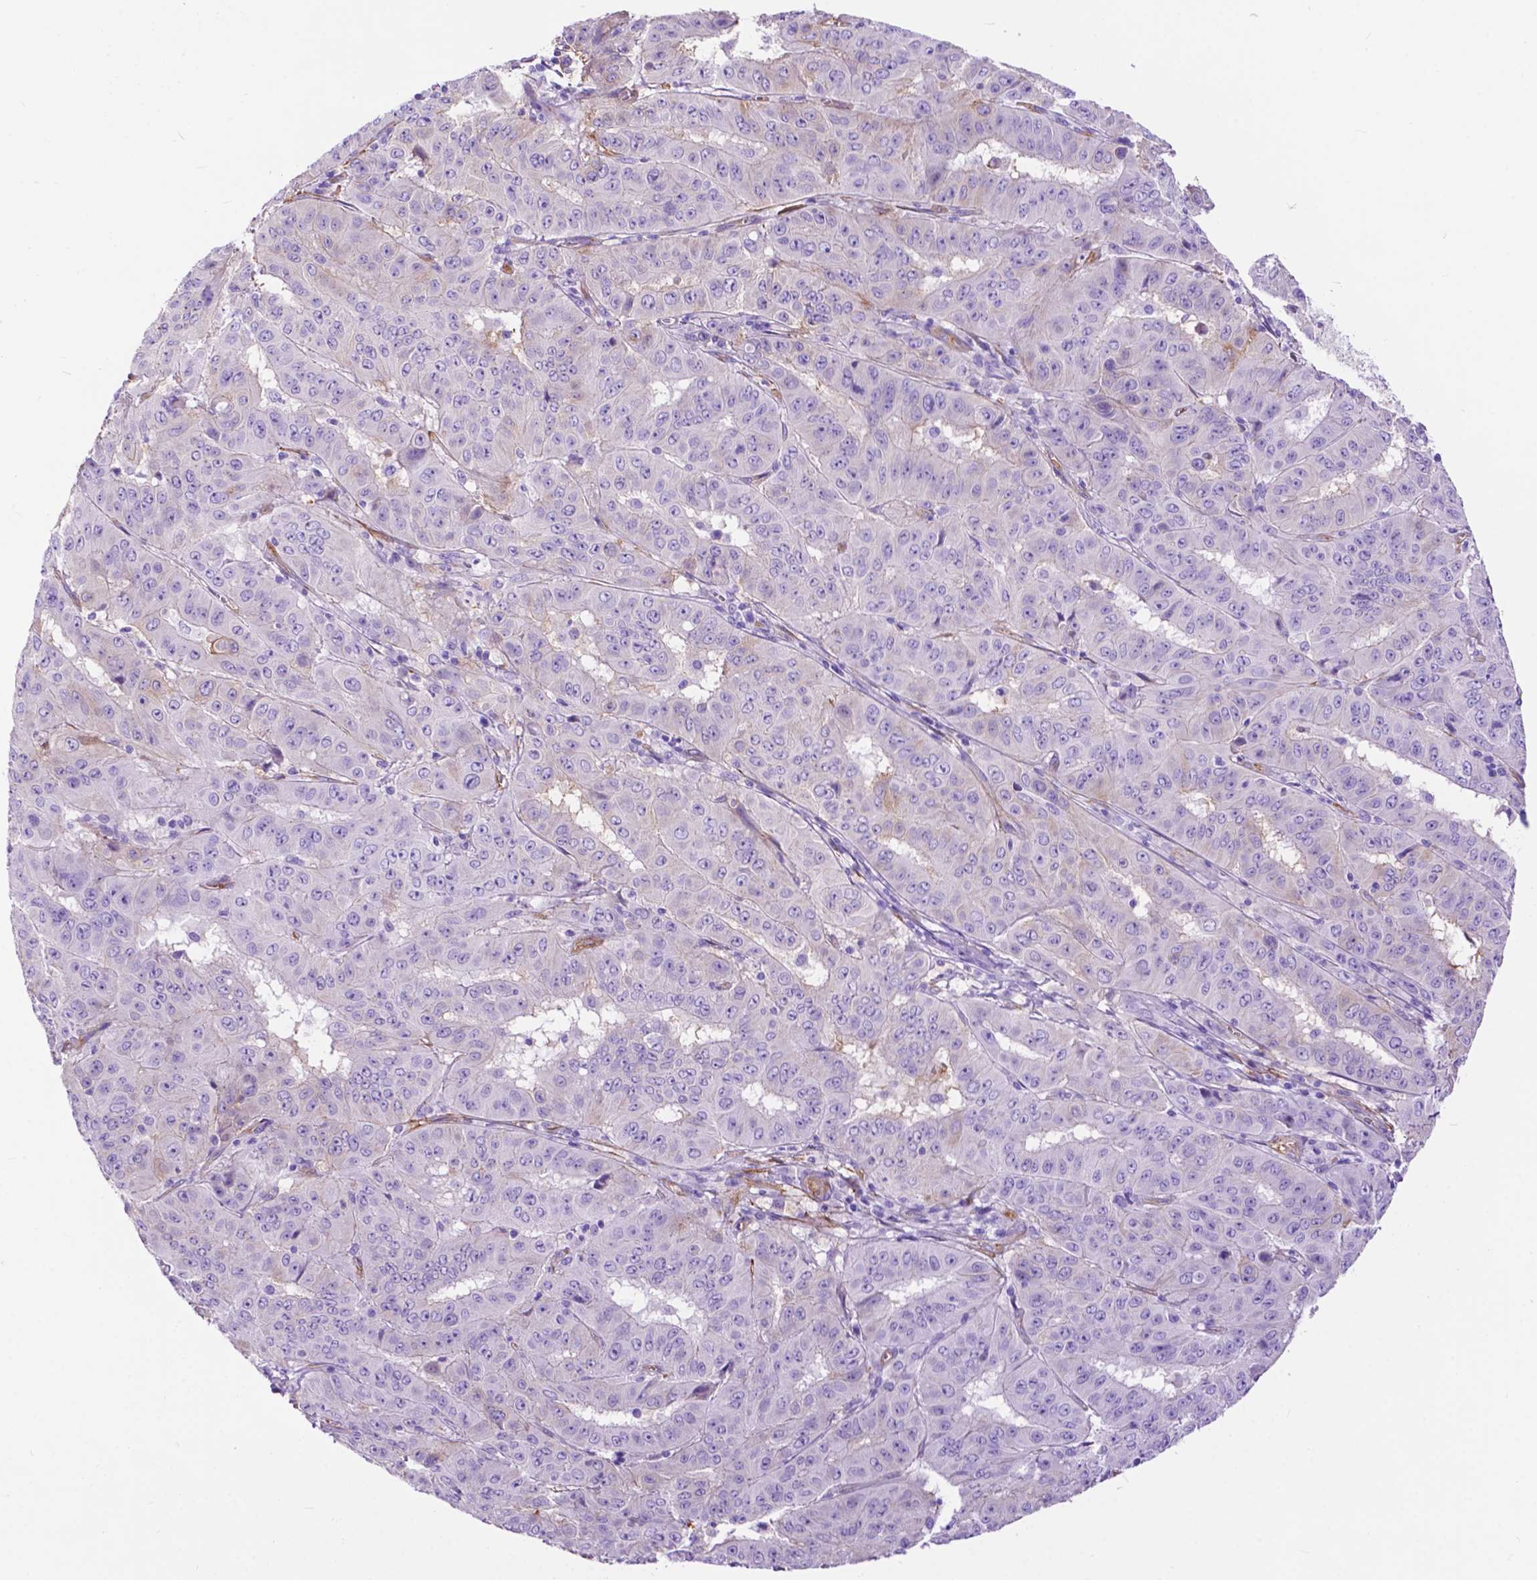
{"staining": {"intensity": "negative", "quantity": "none", "location": "none"}, "tissue": "pancreatic cancer", "cell_type": "Tumor cells", "image_type": "cancer", "snomed": [{"axis": "morphology", "description": "Adenocarcinoma, NOS"}, {"axis": "topography", "description": "Pancreas"}], "caption": "Pancreatic adenocarcinoma was stained to show a protein in brown. There is no significant staining in tumor cells. (Brightfield microscopy of DAB (3,3'-diaminobenzidine) immunohistochemistry at high magnification).", "gene": "PCDHA12", "patient": {"sex": "male", "age": 63}}